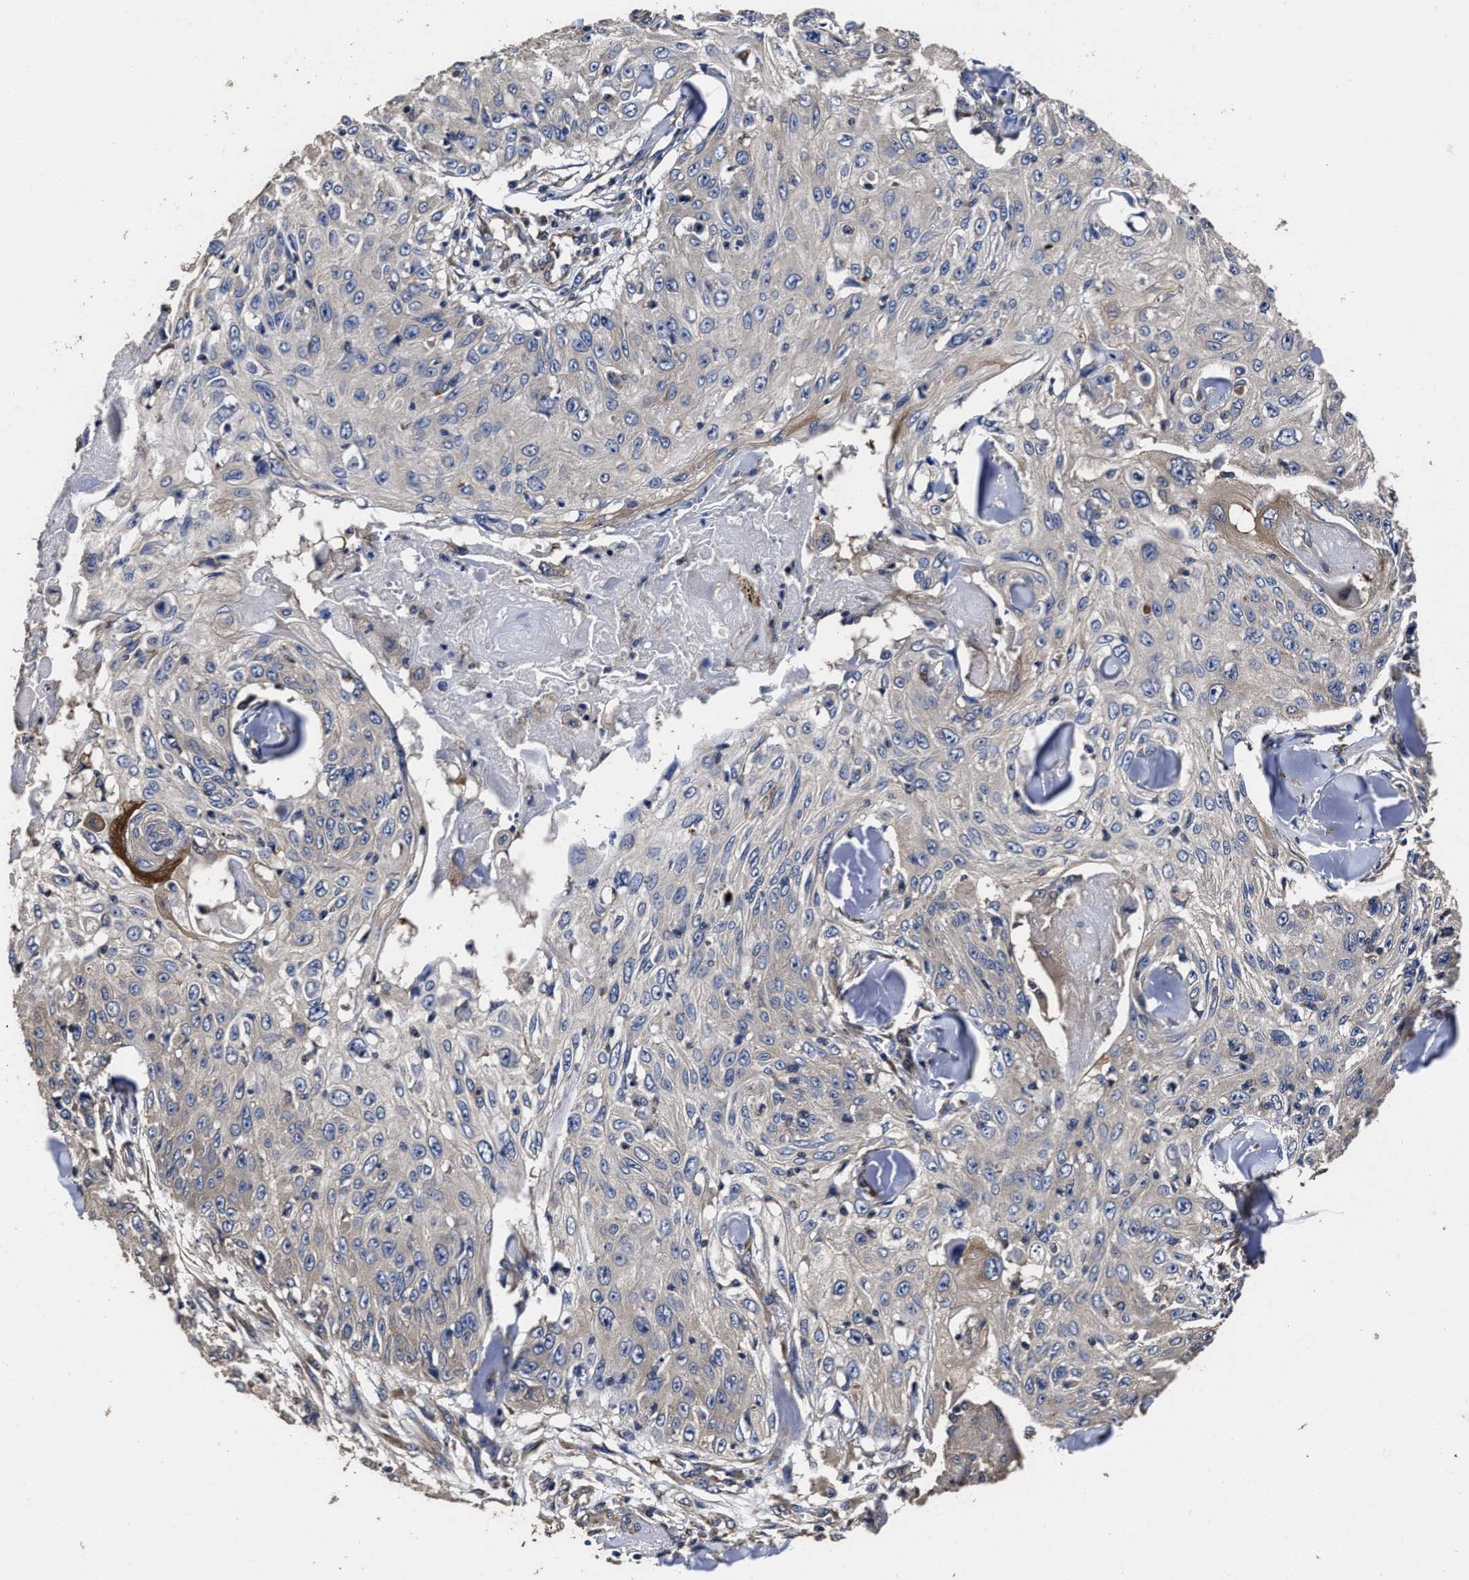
{"staining": {"intensity": "weak", "quantity": "<25%", "location": "cytoplasmic/membranous"}, "tissue": "skin cancer", "cell_type": "Tumor cells", "image_type": "cancer", "snomed": [{"axis": "morphology", "description": "Squamous cell carcinoma, NOS"}, {"axis": "topography", "description": "Skin"}], "caption": "Immunohistochemical staining of skin cancer displays no significant positivity in tumor cells. Brightfield microscopy of IHC stained with DAB (brown) and hematoxylin (blue), captured at high magnification.", "gene": "AVEN", "patient": {"sex": "male", "age": 86}}